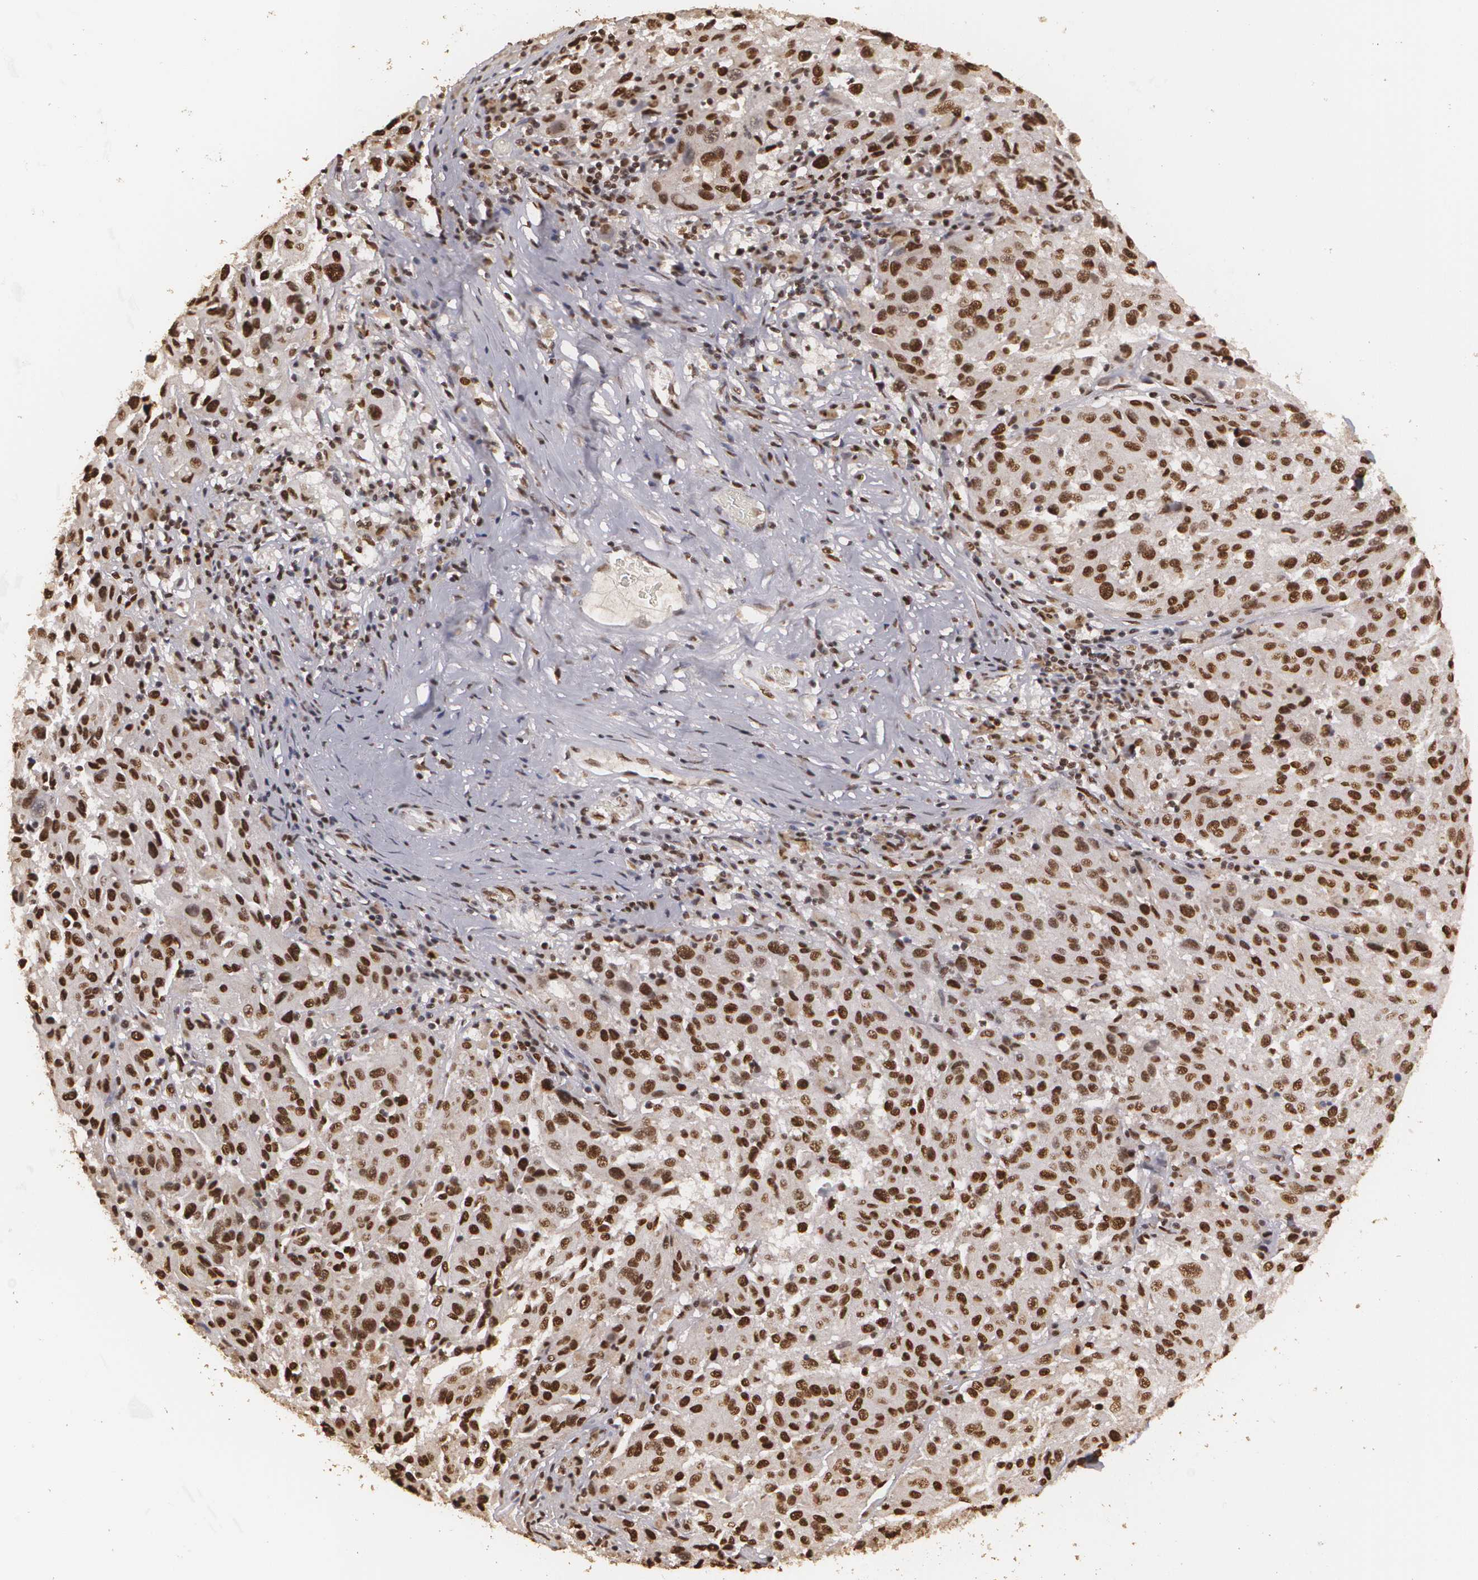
{"staining": {"intensity": "strong", "quantity": ">75%", "location": "cytoplasmic/membranous,nuclear"}, "tissue": "melanoma", "cell_type": "Tumor cells", "image_type": "cancer", "snomed": [{"axis": "morphology", "description": "Malignant melanoma, NOS"}, {"axis": "topography", "description": "Skin"}], "caption": "The immunohistochemical stain highlights strong cytoplasmic/membranous and nuclear staining in tumor cells of malignant melanoma tissue.", "gene": "RCOR1", "patient": {"sex": "female", "age": 77}}